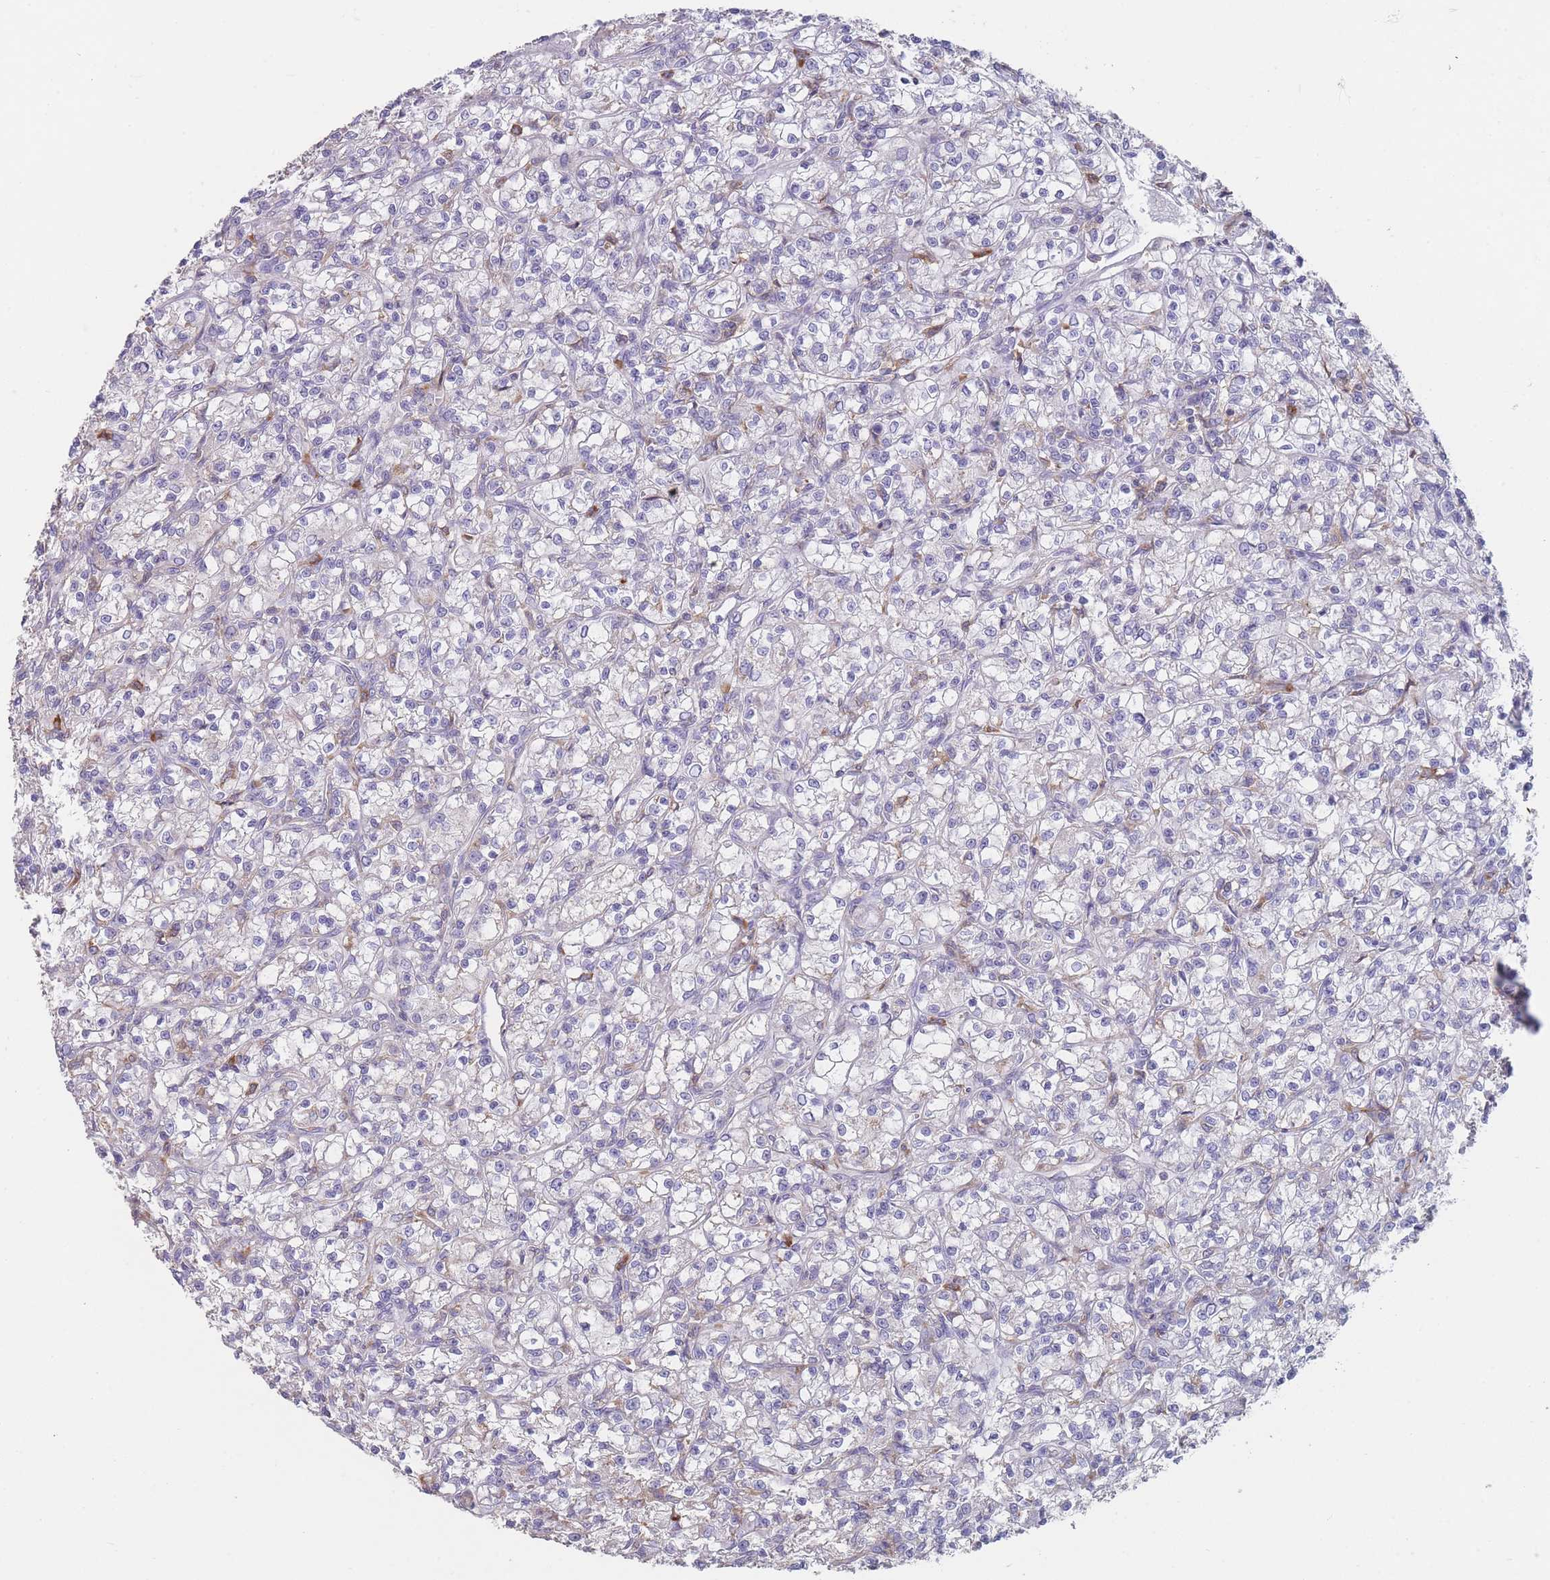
{"staining": {"intensity": "negative", "quantity": "none", "location": "none"}, "tissue": "renal cancer", "cell_type": "Tumor cells", "image_type": "cancer", "snomed": [{"axis": "morphology", "description": "Adenocarcinoma, NOS"}, {"axis": "topography", "description": "Kidney"}], "caption": "Tumor cells are negative for brown protein staining in renal cancer.", "gene": "CLEC12A", "patient": {"sex": "female", "age": 59}}